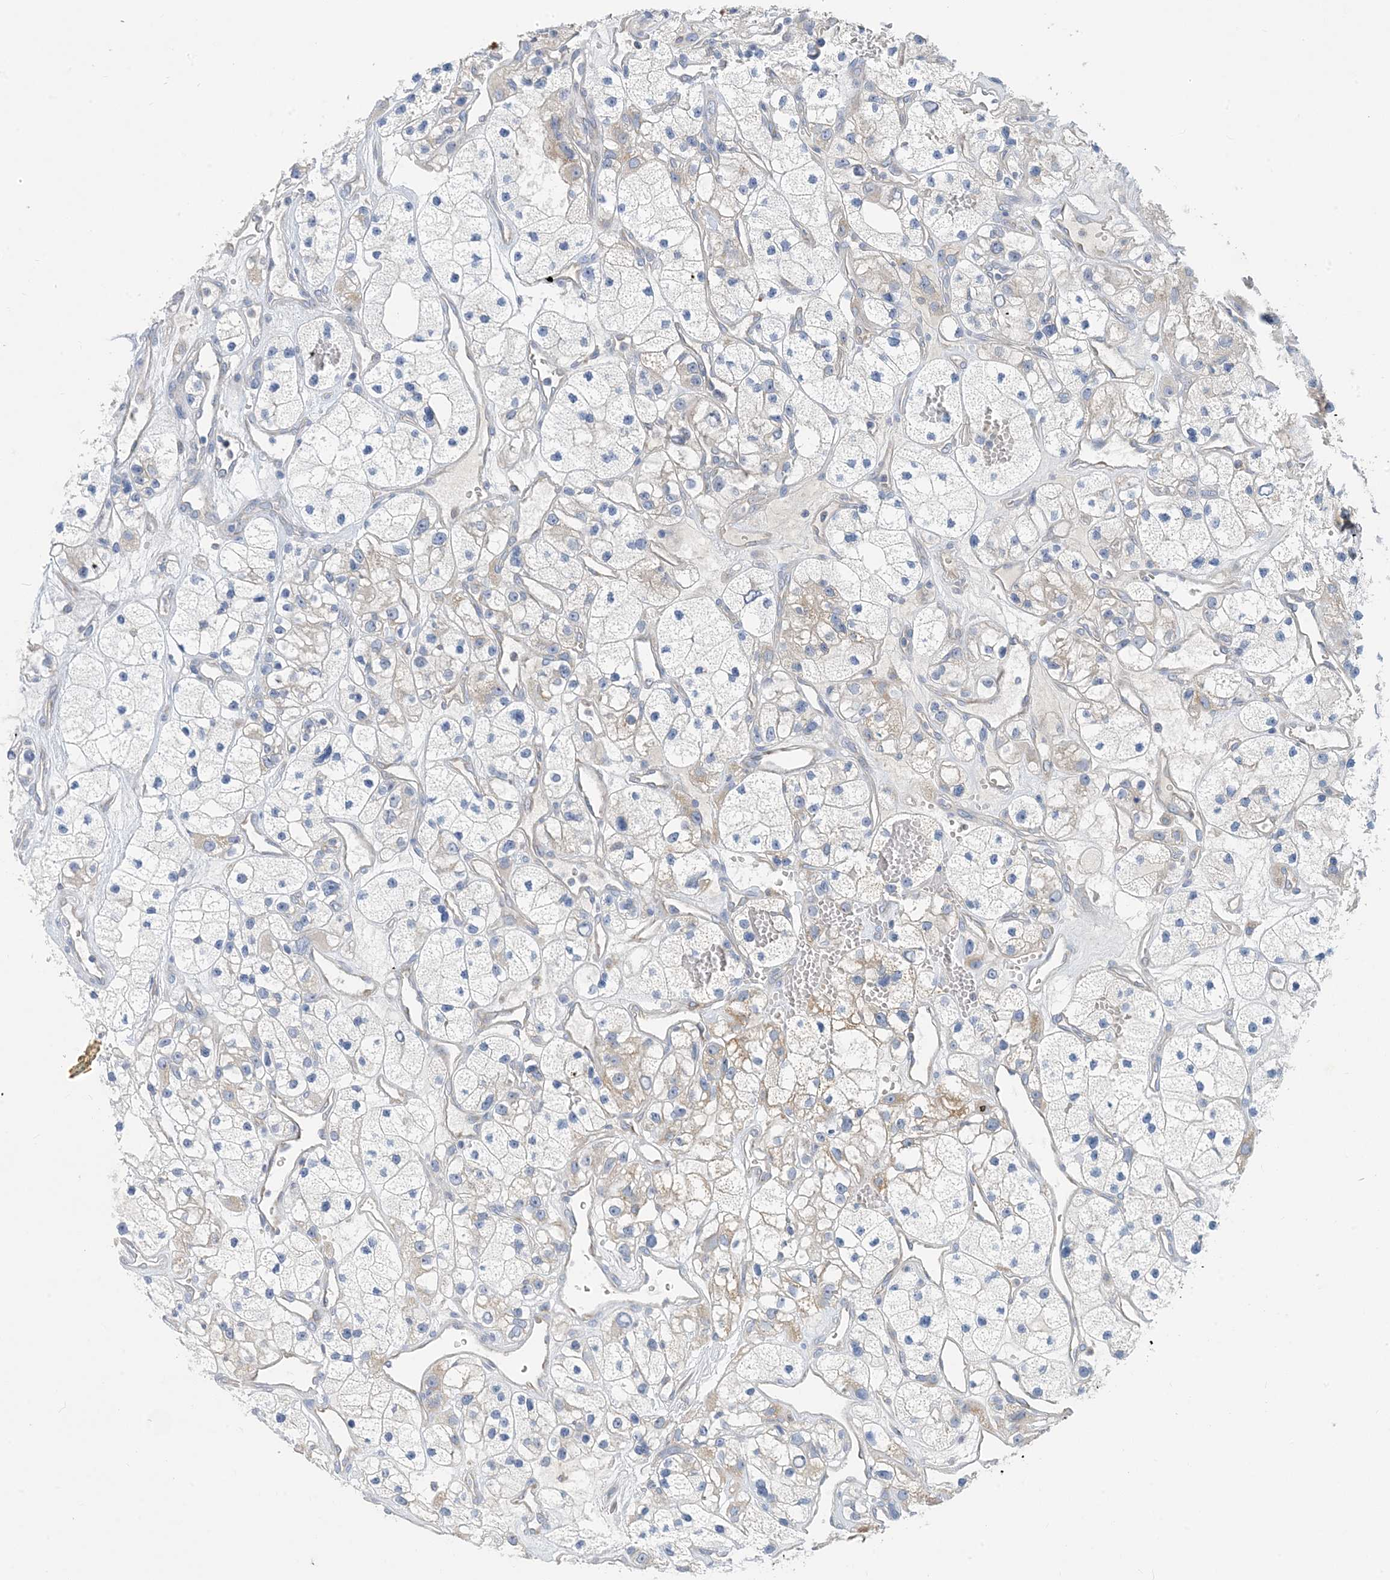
{"staining": {"intensity": "weak", "quantity": "<25%", "location": "cytoplasmic/membranous"}, "tissue": "renal cancer", "cell_type": "Tumor cells", "image_type": "cancer", "snomed": [{"axis": "morphology", "description": "Adenocarcinoma, NOS"}, {"axis": "topography", "description": "Kidney"}], "caption": "Immunohistochemistry image of neoplastic tissue: renal cancer stained with DAB exhibits no significant protein staining in tumor cells.", "gene": "ZCCHC18", "patient": {"sex": "female", "age": 57}}